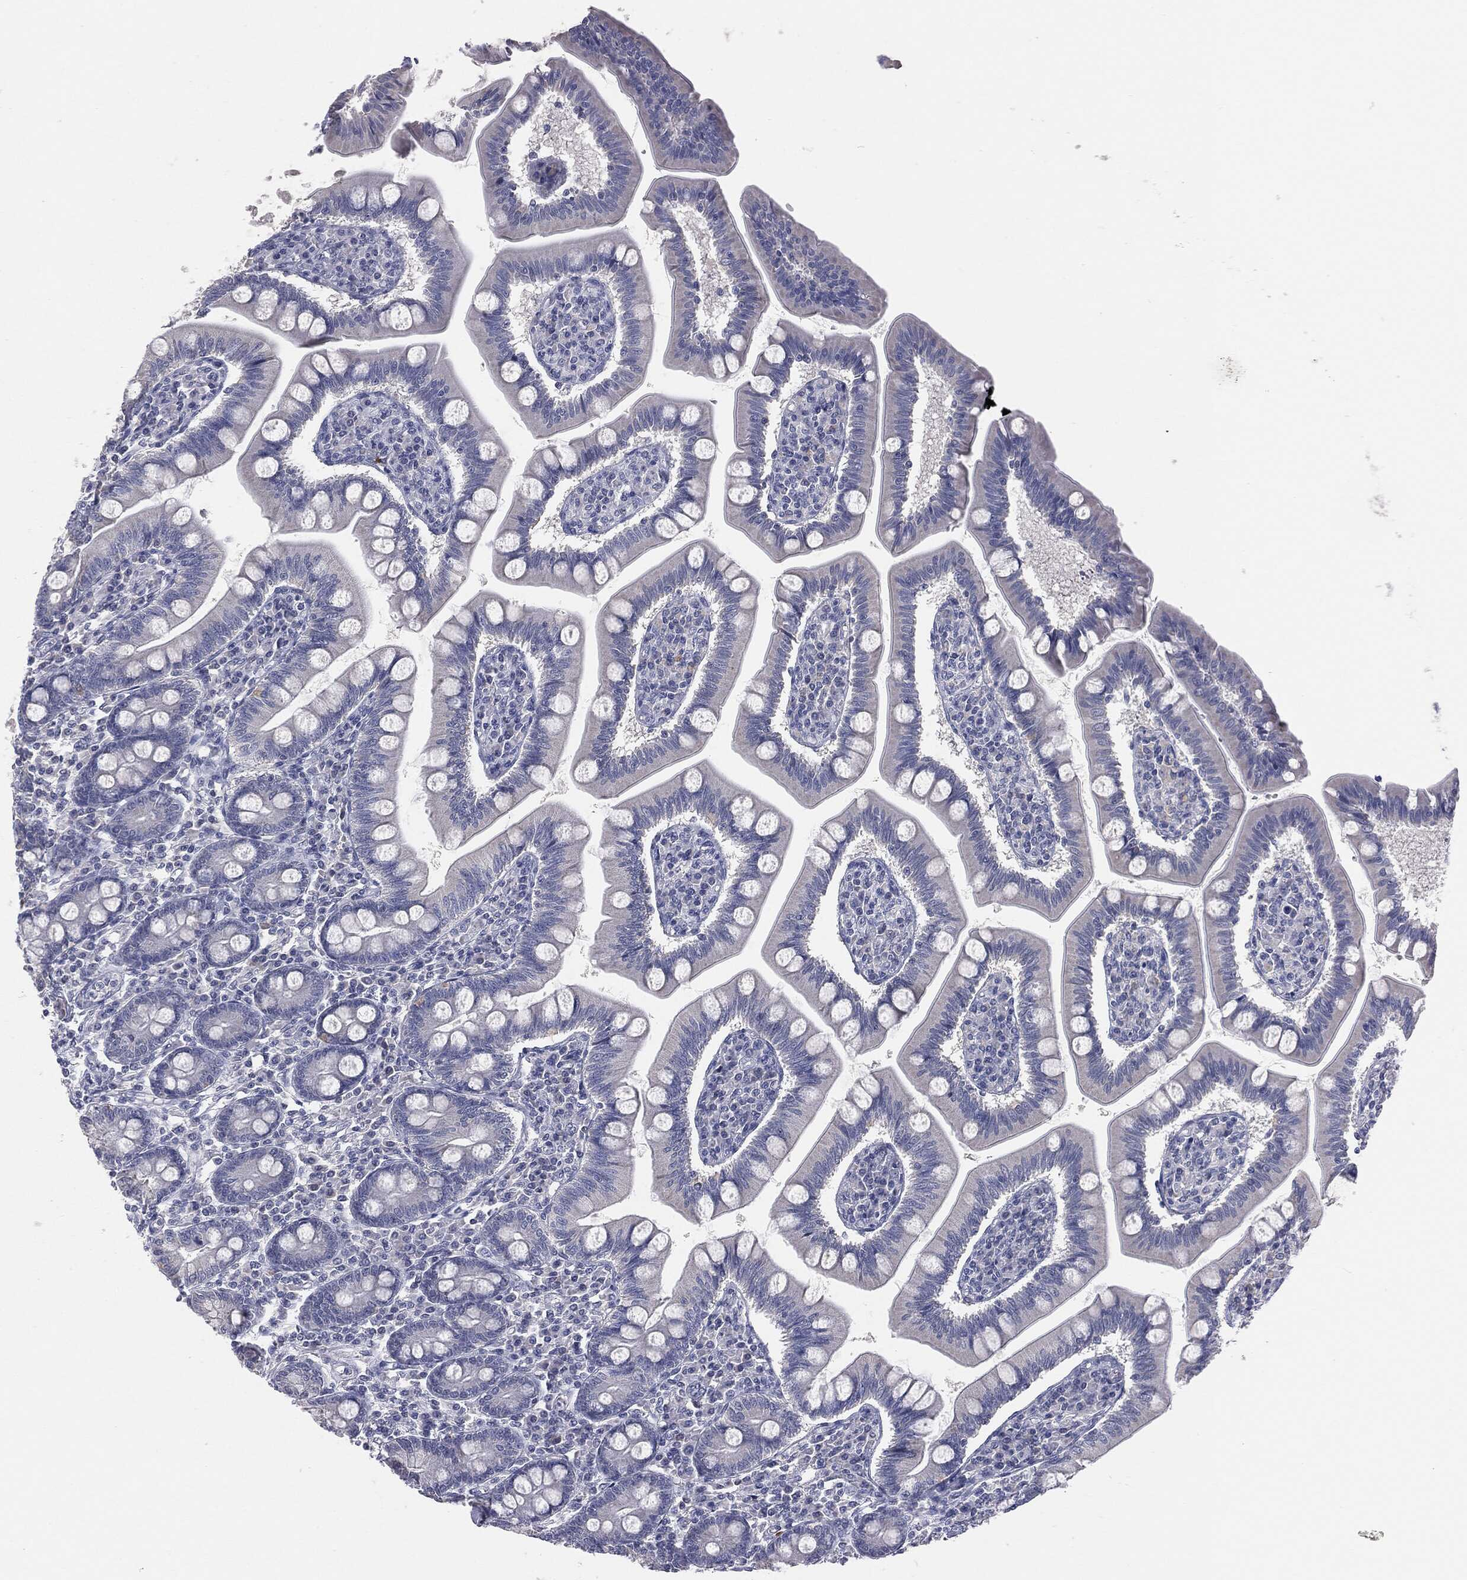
{"staining": {"intensity": "negative", "quantity": "none", "location": "none"}, "tissue": "small intestine", "cell_type": "Glandular cells", "image_type": "normal", "snomed": [{"axis": "morphology", "description": "Normal tissue, NOS"}, {"axis": "topography", "description": "Small intestine"}], "caption": "Micrograph shows no protein expression in glandular cells of unremarkable small intestine.", "gene": "DMKN", "patient": {"sex": "male", "age": 88}}